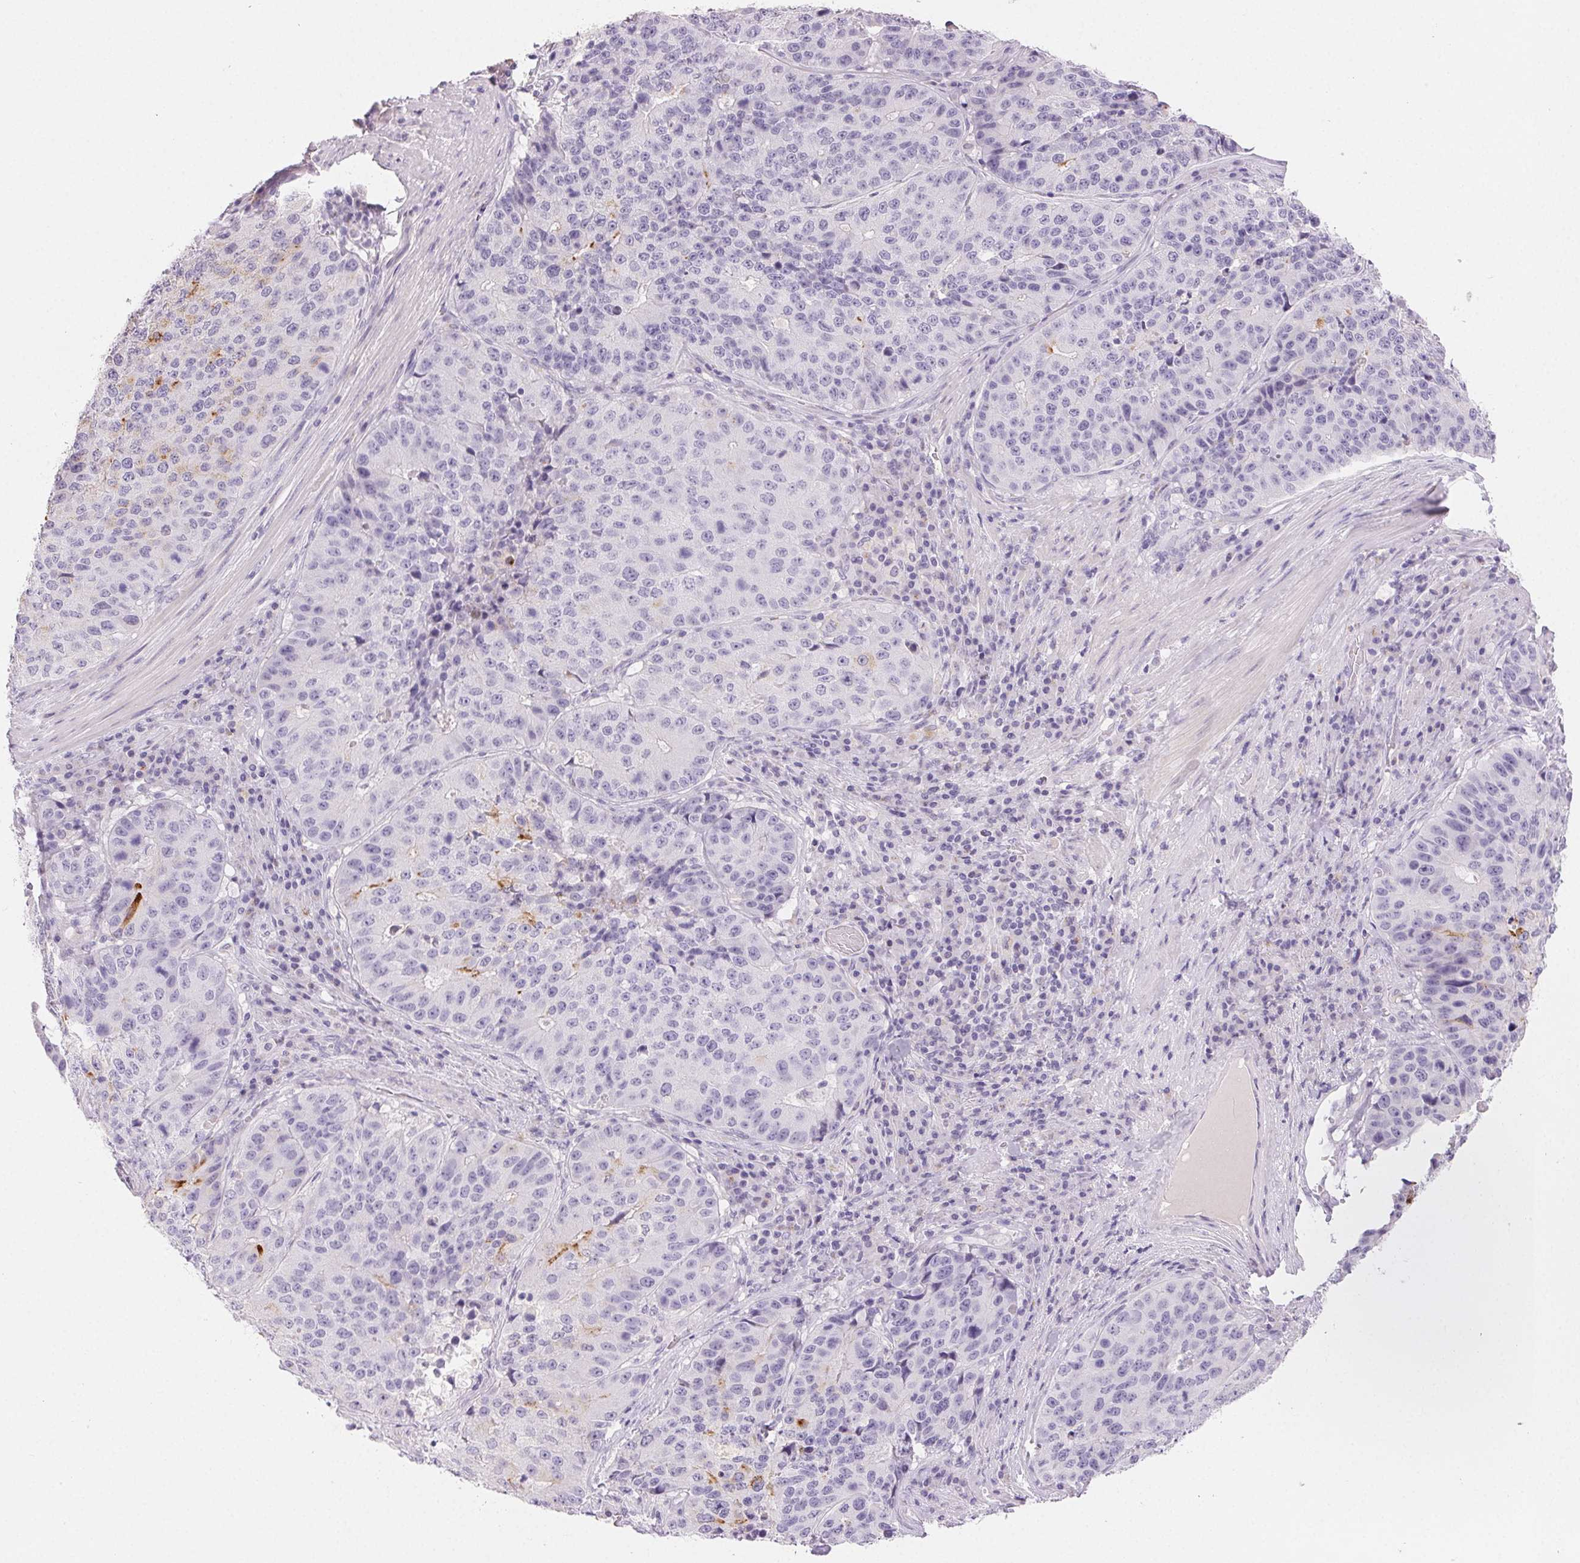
{"staining": {"intensity": "strong", "quantity": "<25%", "location": "cytoplasmic/membranous"}, "tissue": "stomach cancer", "cell_type": "Tumor cells", "image_type": "cancer", "snomed": [{"axis": "morphology", "description": "Adenocarcinoma, NOS"}, {"axis": "topography", "description": "Stomach"}], "caption": "Protein analysis of adenocarcinoma (stomach) tissue exhibits strong cytoplasmic/membranous expression in approximately <25% of tumor cells.", "gene": "BPIFB2", "patient": {"sex": "male", "age": 71}}